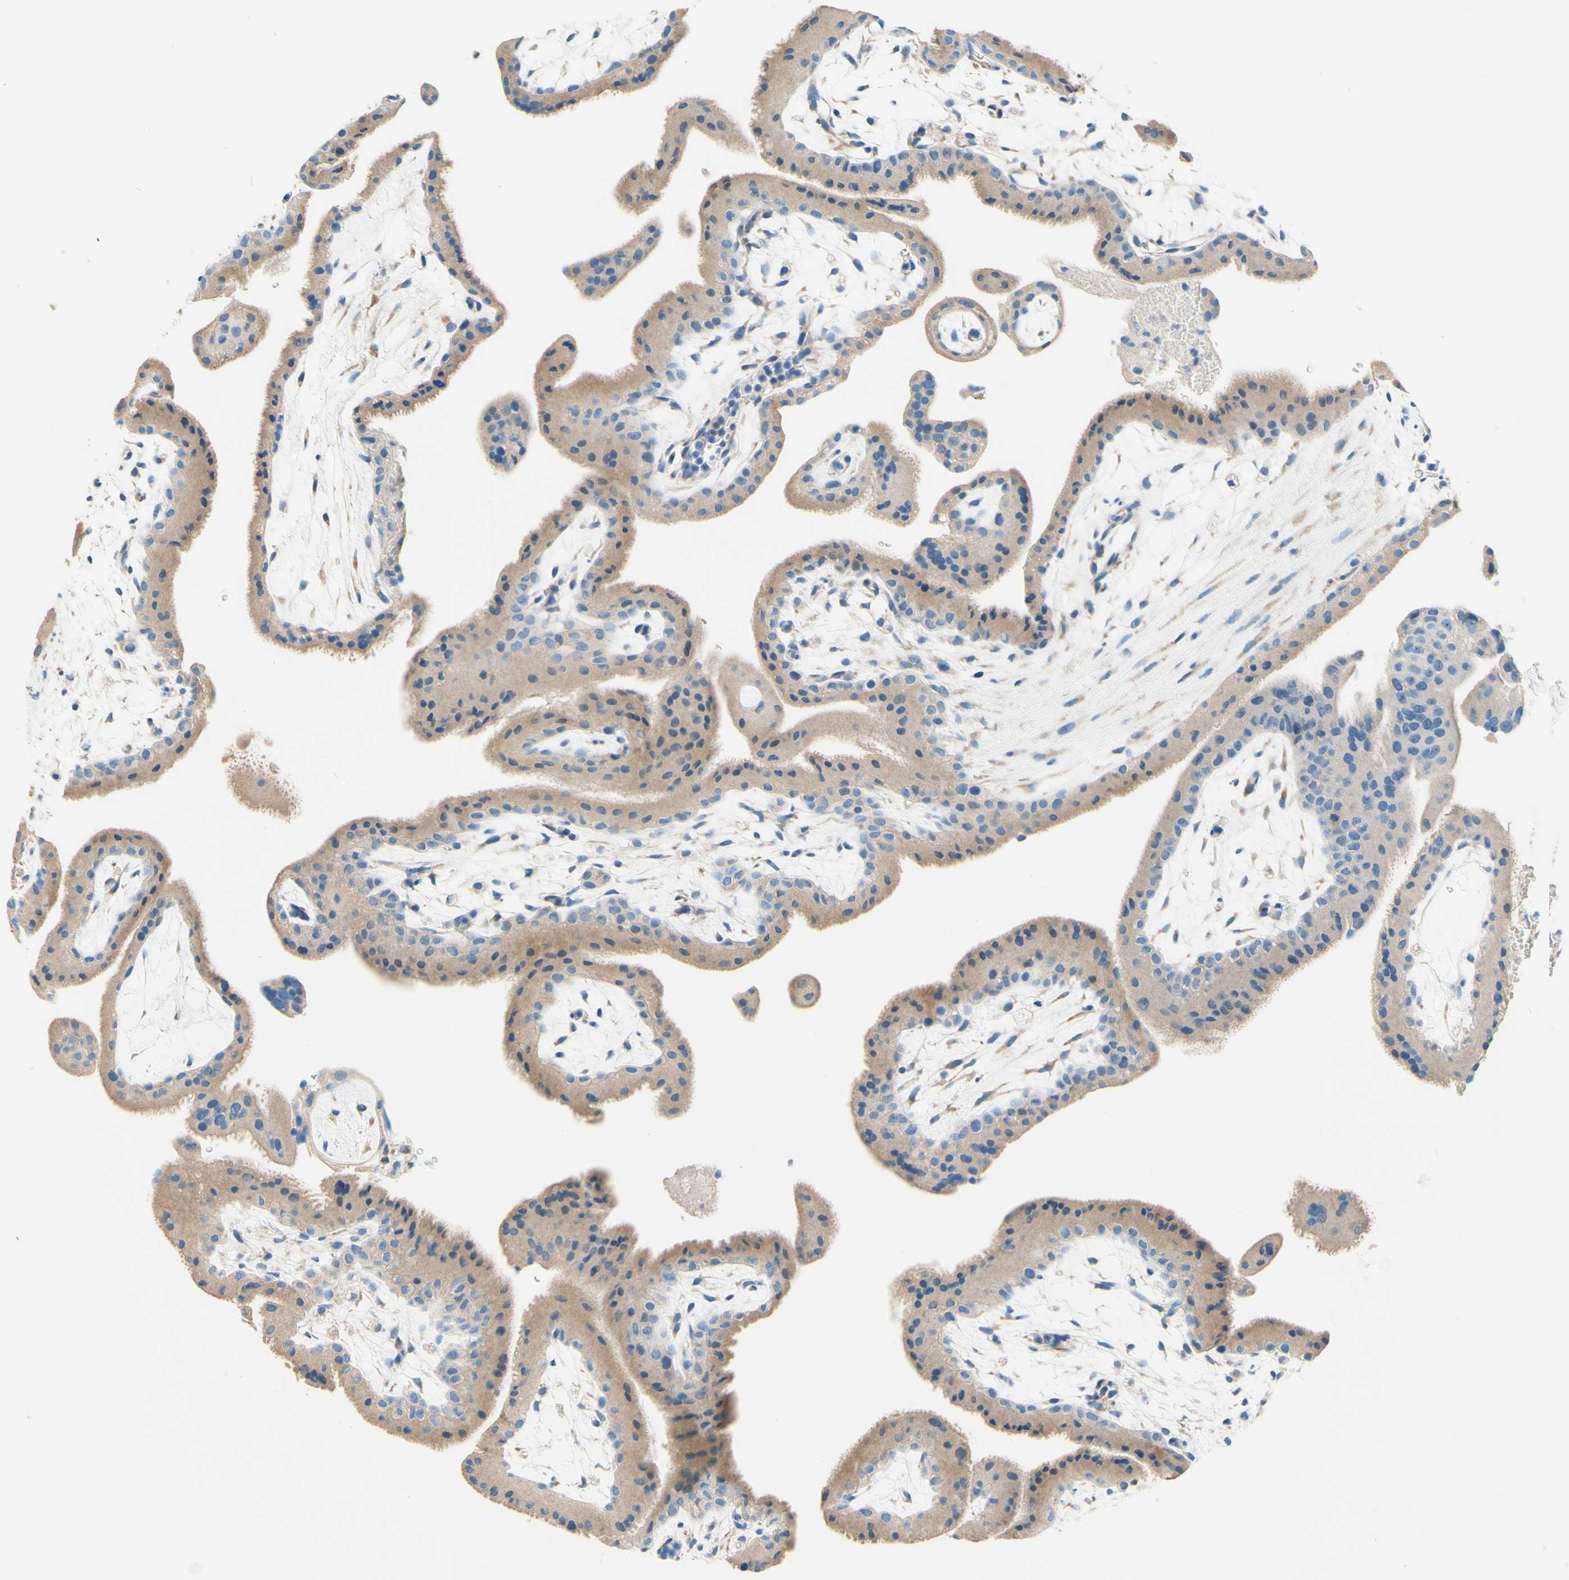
{"staining": {"intensity": "weak", "quantity": ">75%", "location": "cytoplasmic/membranous"}, "tissue": "placenta", "cell_type": "Trophoblastic cells", "image_type": "normal", "snomed": [{"axis": "morphology", "description": "Normal tissue, NOS"}, {"axis": "topography", "description": "Placenta"}], "caption": "Trophoblastic cells demonstrate low levels of weak cytoplasmic/membranous expression in about >75% of cells in benign human placenta. (Stains: DAB in brown, nuclei in blue, Microscopy: brightfield microscopy at high magnification).", "gene": "PASD1", "patient": {"sex": "female", "age": 19}}